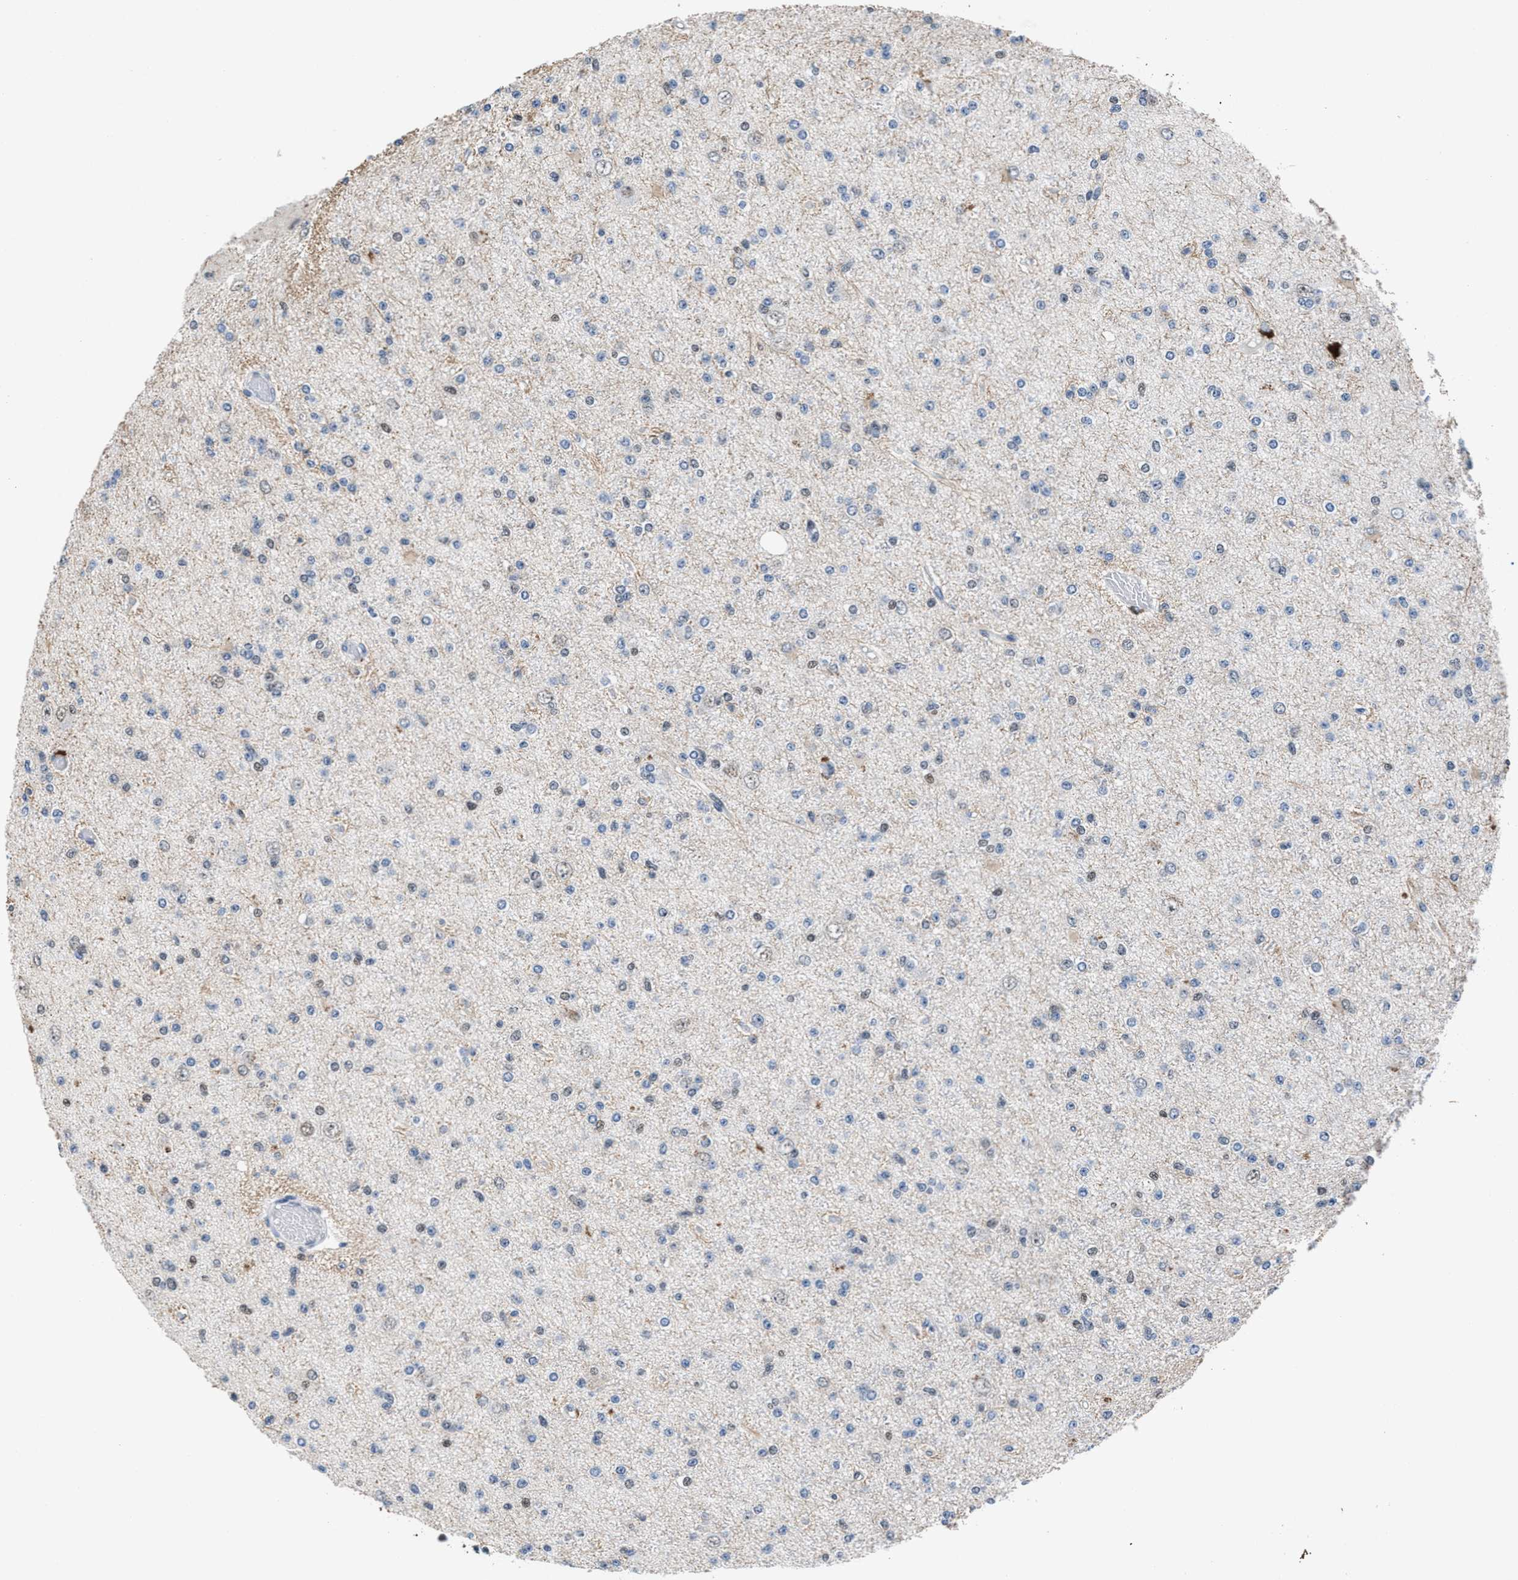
{"staining": {"intensity": "weak", "quantity": "<25%", "location": "nuclear"}, "tissue": "glioma", "cell_type": "Tumor cells", "image_type": "cancer", "snomed": [{"axis": "morphology", "description": "Glioma, malignant, Low grade"}, {"axis": "topography", "description": "Brain"}], "caption": "An immunohistochemistry photomicrograph of glioma is shown. There is no staining in tumor cells of glioma.", "gene": "WDR81", "patient": {"sex": "female", "age": 22}}